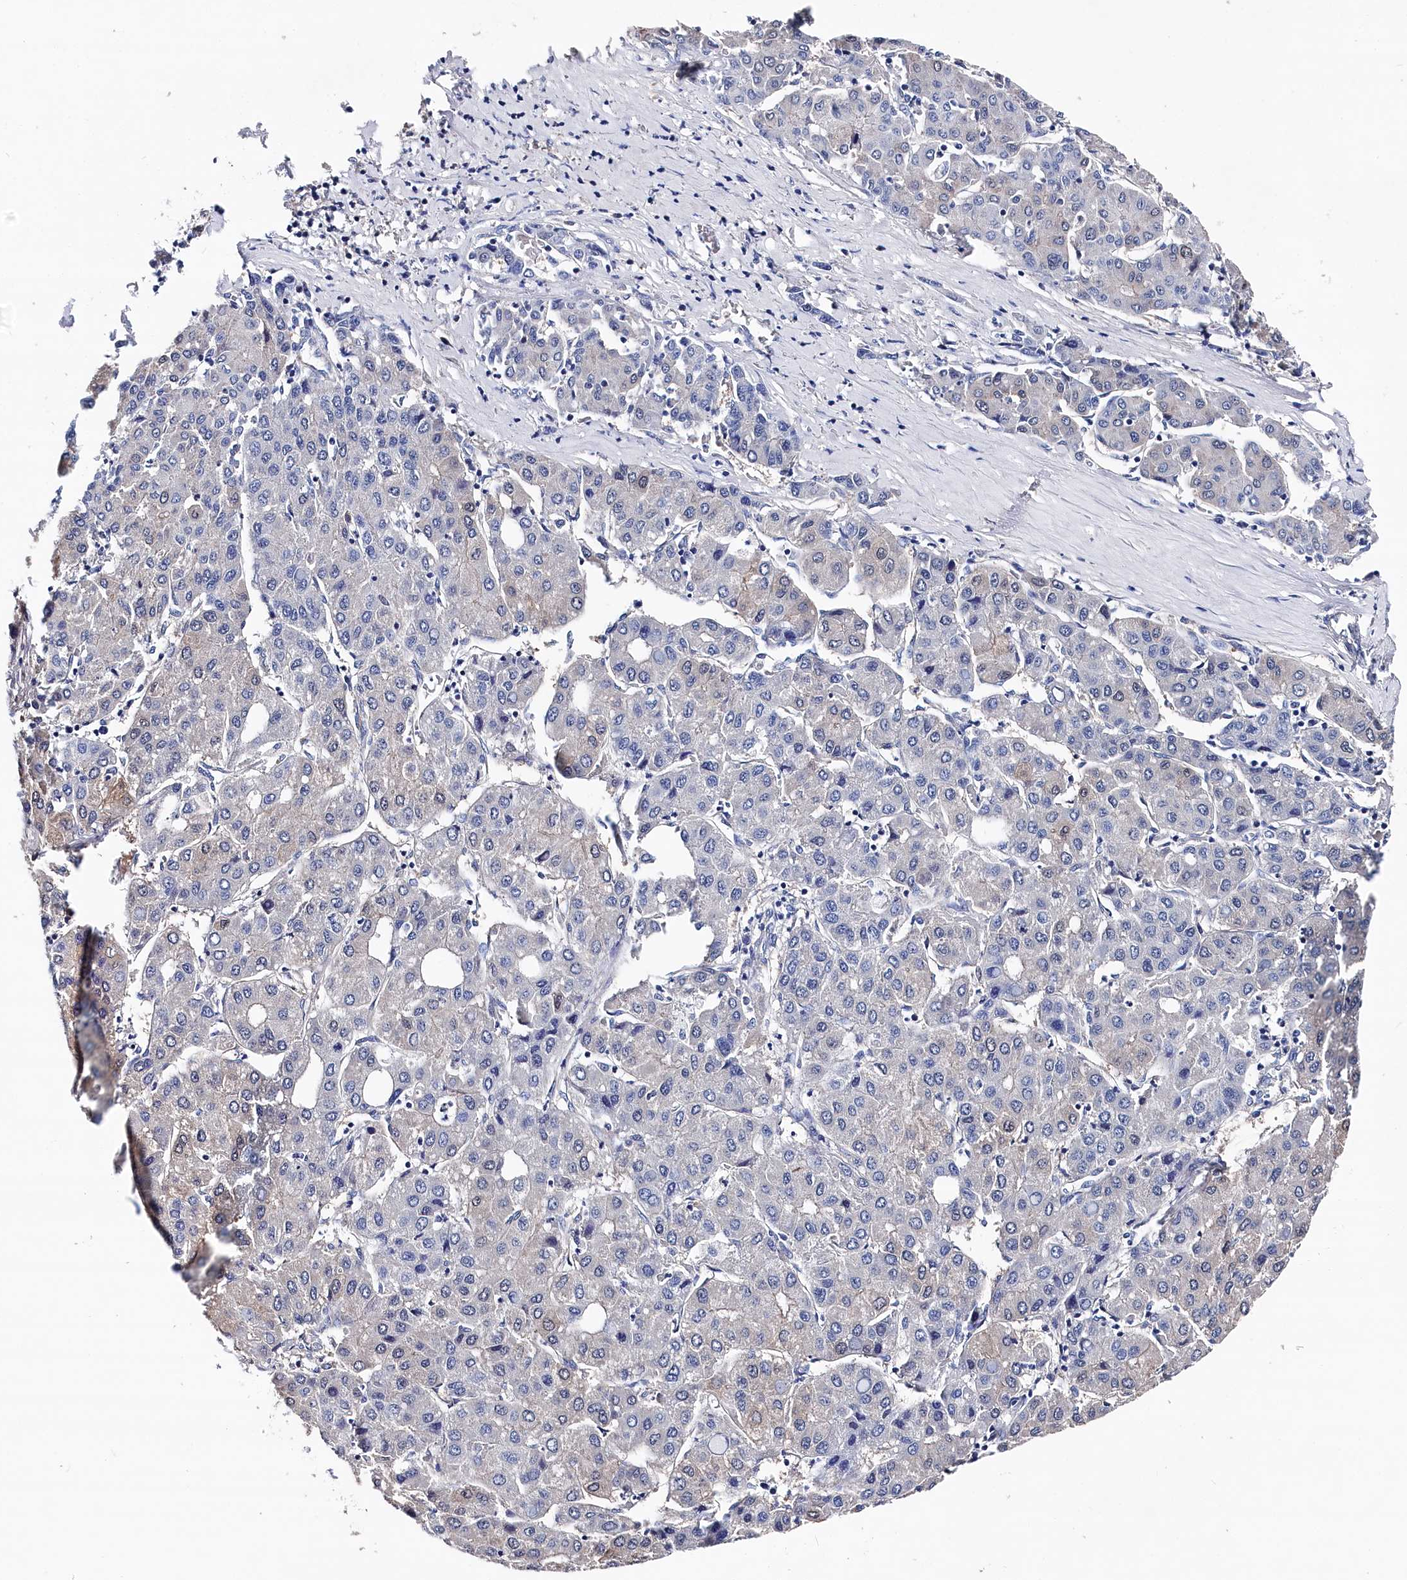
{"staining": {"intensity": "negative", "quantity": "none", "location": "none"}, "tissue": "liver cancer", "cell_type": "Tumor cells", "image_type": "cancer", "snomed": [{"axis": "morphology", "description": "Carcinoma, Hepatocellular, NOS"}, {"axis": "topography", "description": "Liver"}], "caption": "An immunohistochemistry (IHC) micrograph of hepatocellular carcinoma (liver) is shown. There is no staining in tumor cells of hepatocellular carcinoma (liver).", "gene": "BHMT", "patient": {"sex": "male", "age": 65}}